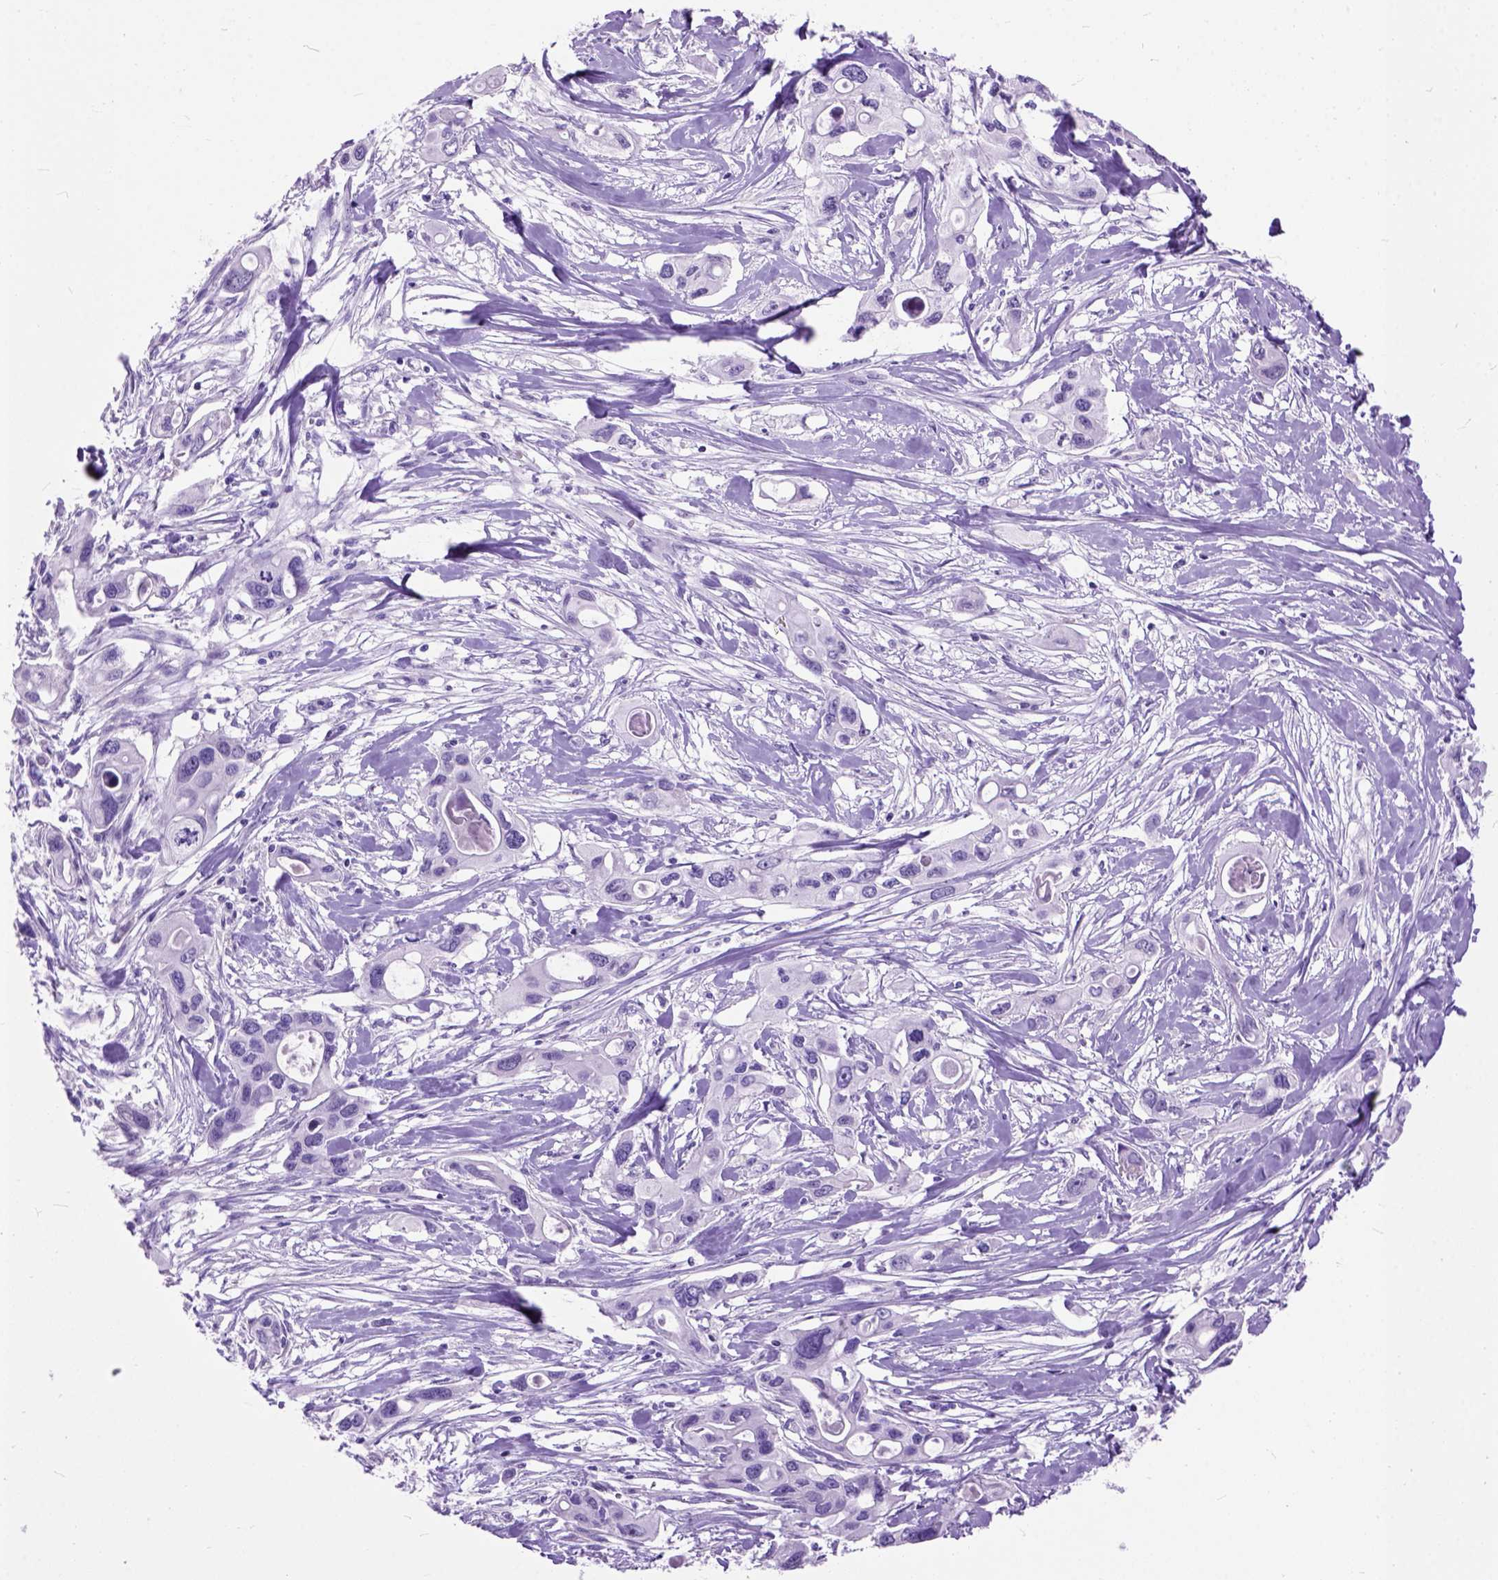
{"staining": {"intensity": "negative", "quantity": "none", "location": "none"}, "tissue": "pancreatic cancer", "cell_type": "Tumor cells", "image_type": "cancer", "snomed": [{"axis": "morphology", "description": "Adenocarcinoma, NOS"}, {"axis": "topography", "description": "Pancreas"}], "caption": "The histopathology image displays no staining of tumor cells in pancreatic cancer.", "gene": "MAPT", "patient": {"sex": "male", "age": 60}}